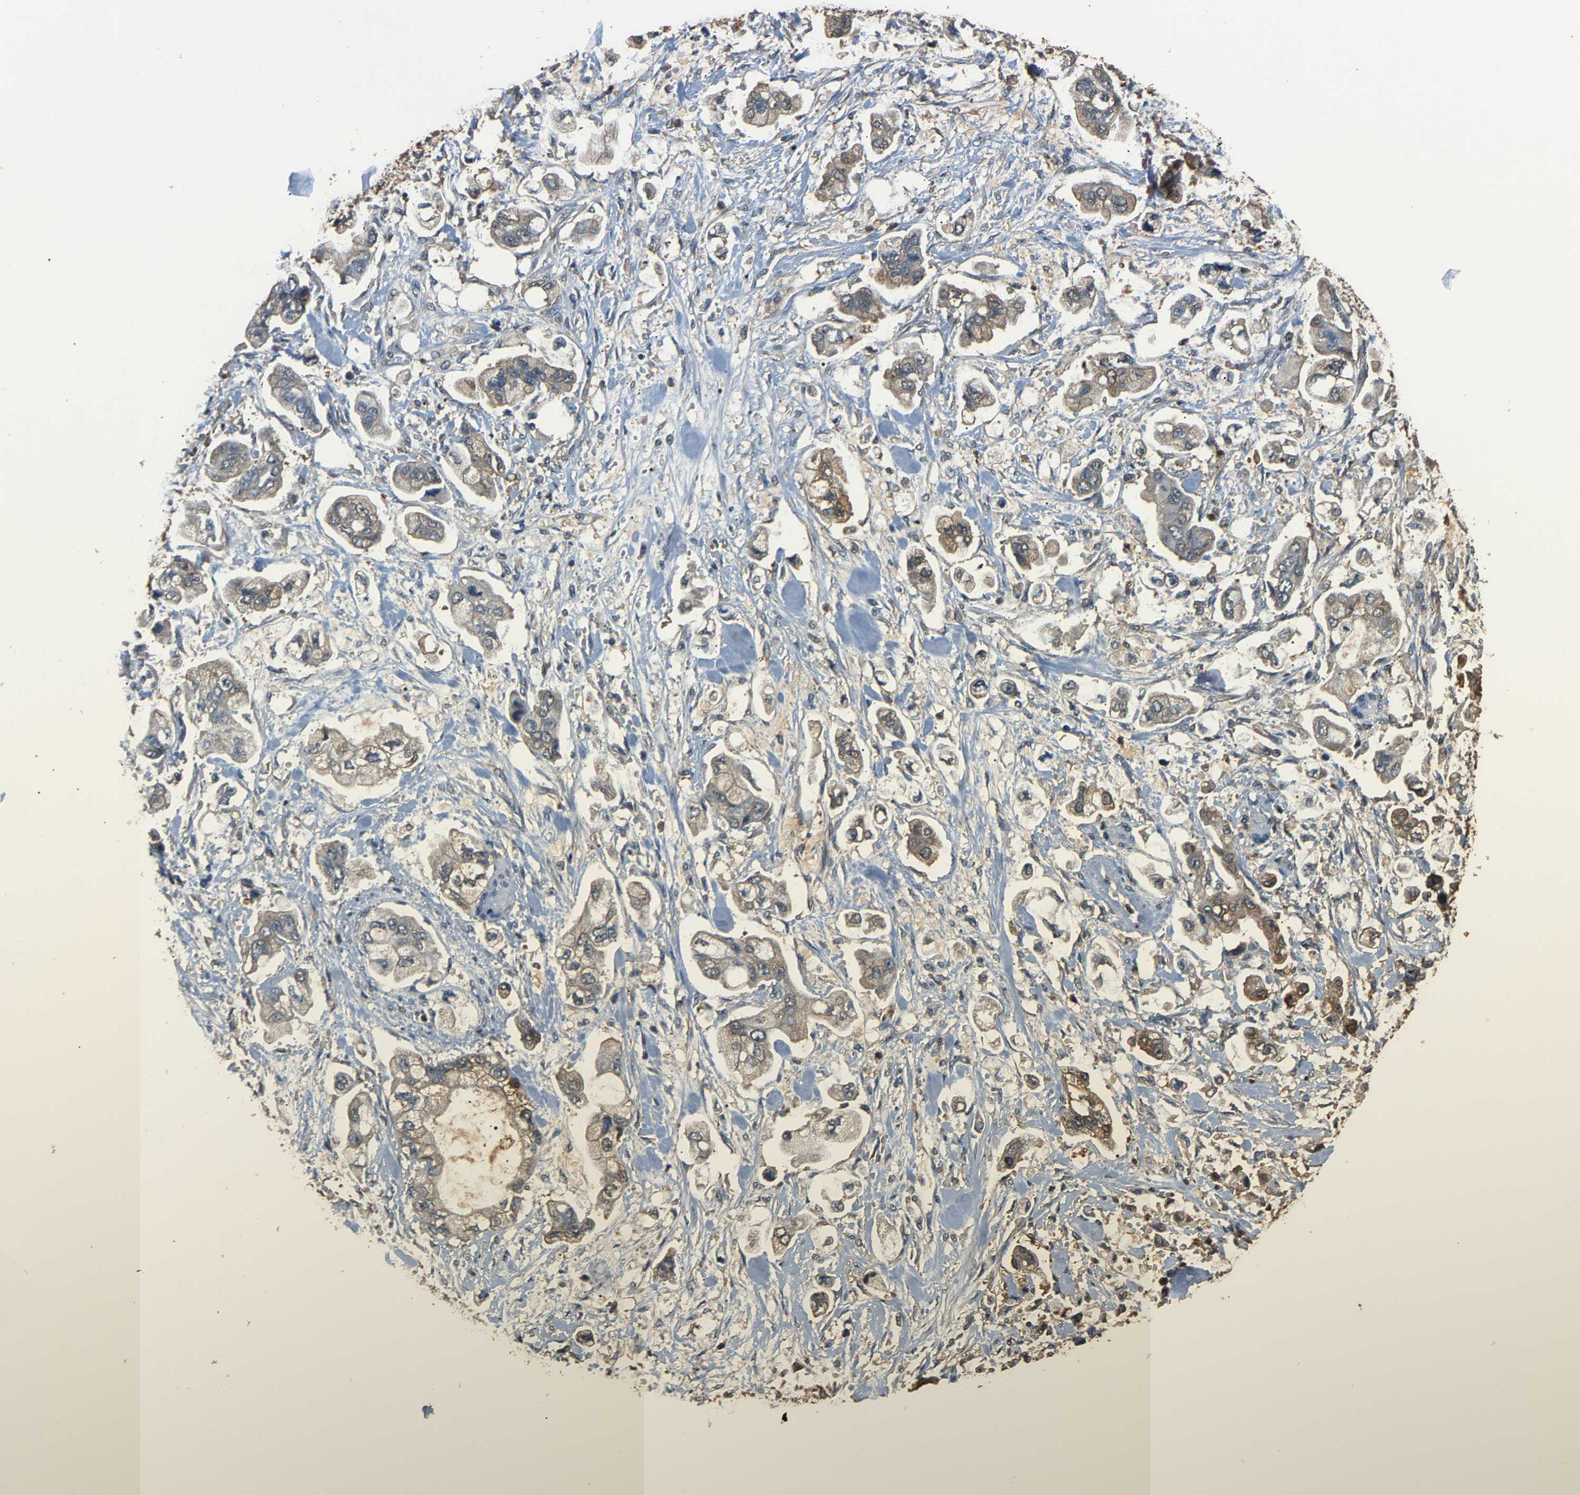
{"staining": {"intensity": "weak", "quantity": "25%-75%", "location": "cytoplasmic/membranous"}, "tissue": "stomach cancer", "cell_type": "Tumor cells", "image_type": "cancer", "snomed": [{"axis": "morphology", "description": "Normal tissue, NOS"}, {"axis": "morphology", "description": "Adenocarcinoma, NOS"}, {"axis": "topography", "description": "Stomach"}], "caption": "This is an image of IHC staining of stomach adenocarcinoma, which shows weak staining in the cytoplasmic/membranous of tumor cells.", "gene": "GPI", "patient": {"sex": "male", "age": 62}}